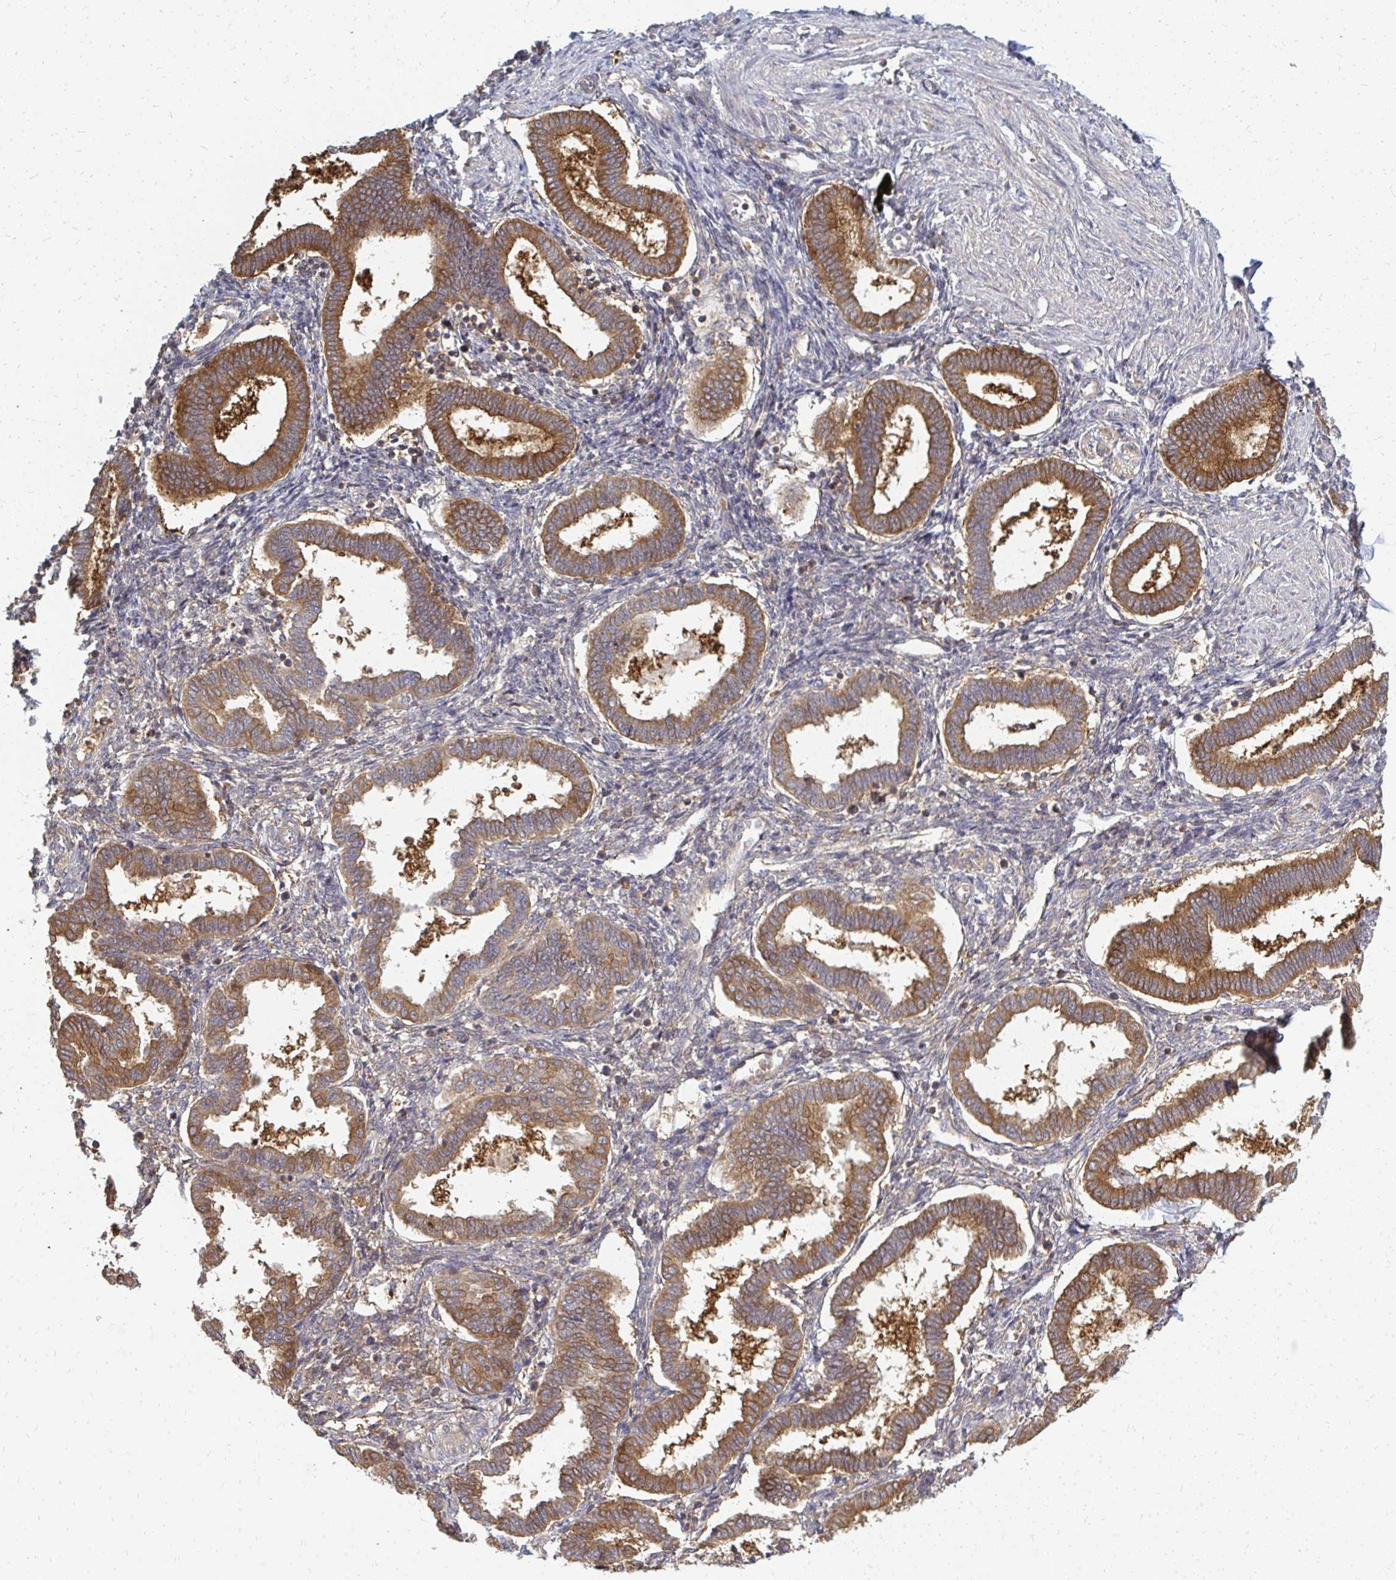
{"staining": {"intensity": "negative", "quantity": "none", "location": "none"}, "tissue": "endometrium", "cell_type": "Cells in endometrial stroma", "image_type": "normal", "snomed": [{"axis": "morphology", "description": "Normal tissue, NOS"}, {"axis": "topography", "description": "Endometrium"}], "caption": "Immunohistochemistry (IHC) of benign human endometrium reveals no positivity in cells in endometrial stroma. (DAB (3,3'-diaminobenzidine) immunohistochemistry with hematoxylin counter stain).", "gene": "ZNF285", "patient": {"sex": "female", "age": 24}}